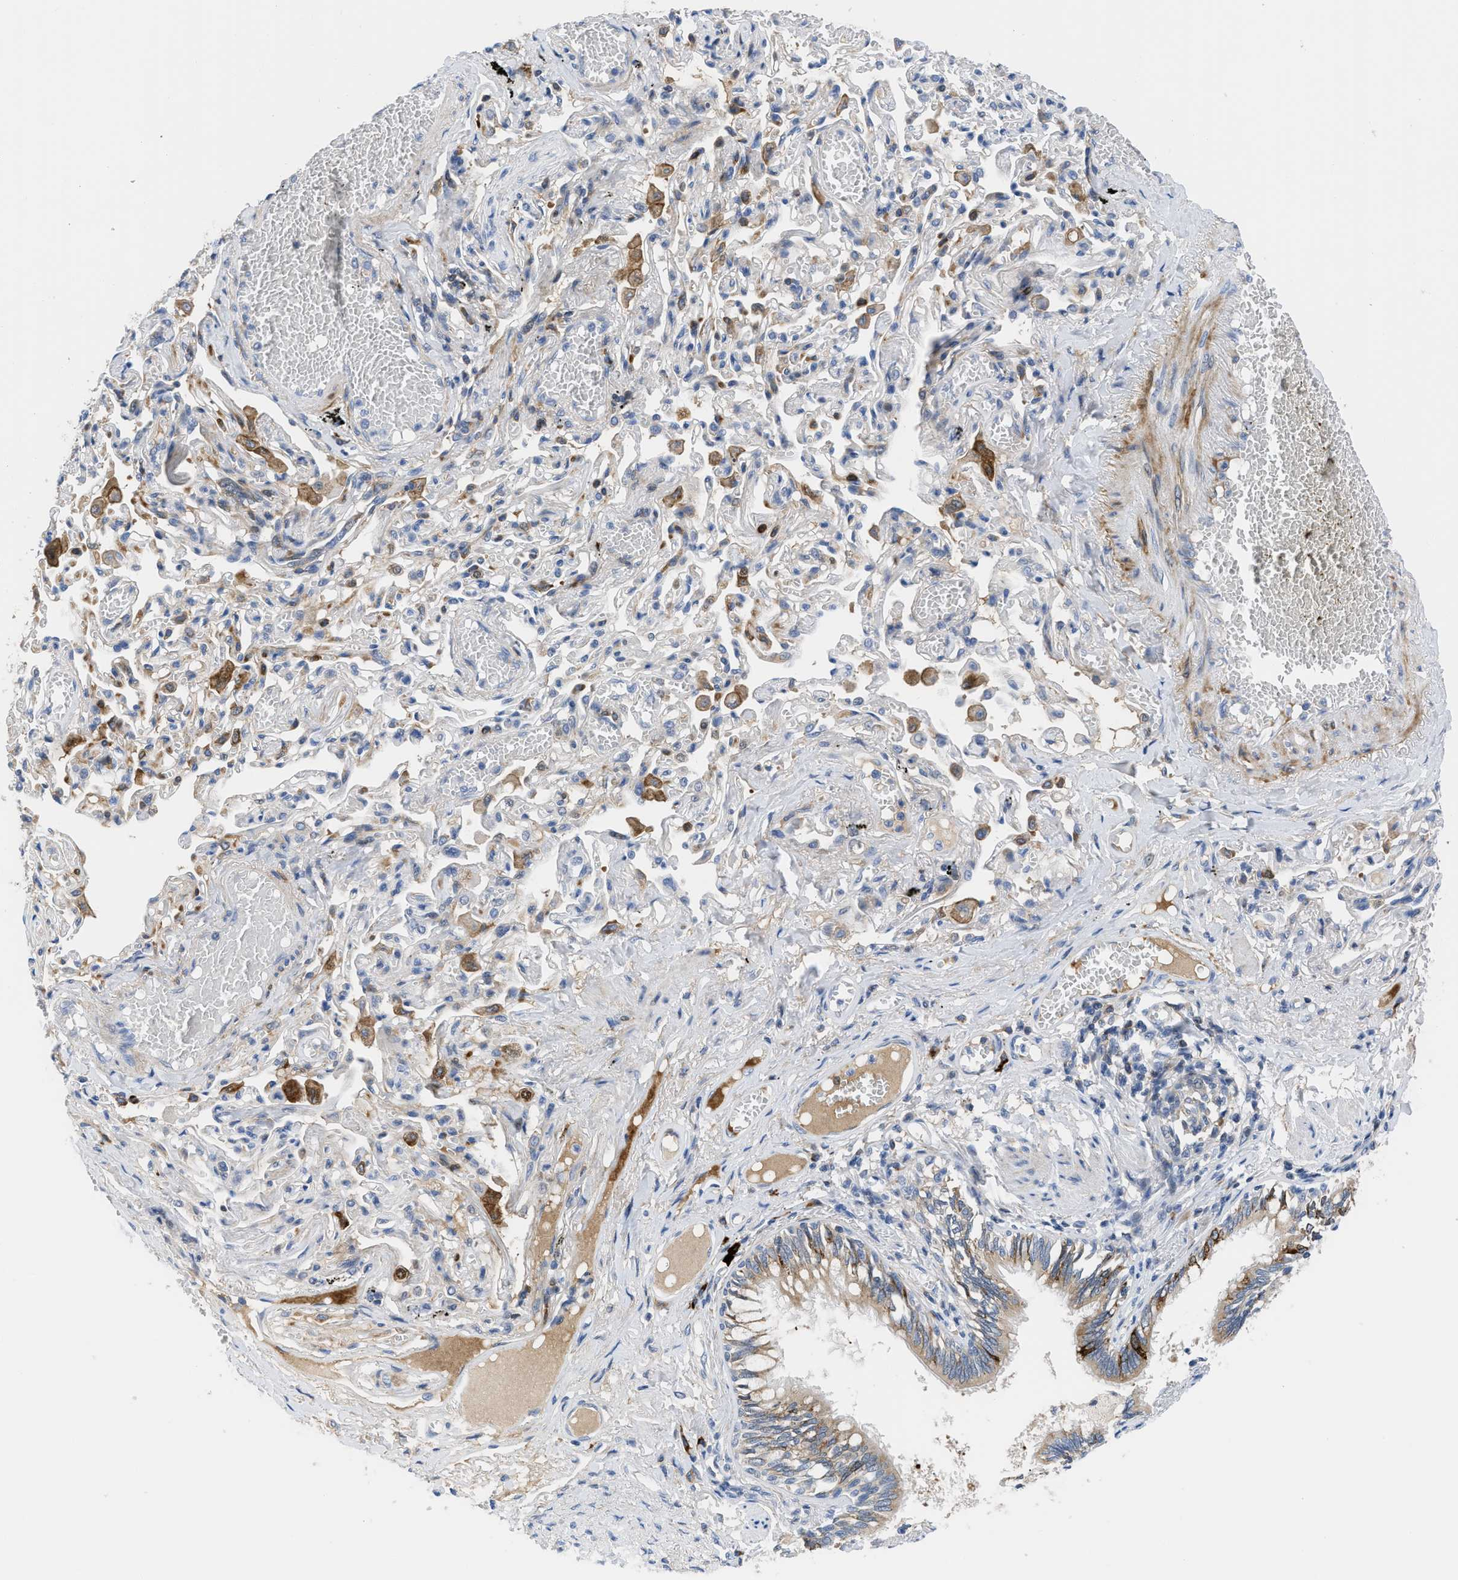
{"staining": {"intensity": "weak", "quantity": ">75%", "location": "cytoplasmic/membranous"}, "tissue": "bronchus", "cell_type": "Respiratory epithelial cells", "image_type": "normal", "snomed": [{"axis": "morphology", "description": "Normal tissue, NOS"}, {"axis": "morphology", "description": "Inflammation, NOS"}, {"axis": "topography", "description": "Cartilage tissue"}, {"axis": "topography", "description": "Lung"}], "caption": "Immunohistochemical staining of benign bronchus exhibits low levels of weak cytoplasmic/membranous positivity in about >75% of respiratory epithelial cells.", "gene": "OR9K2", "patient": {"sex": "male", "age": 71}}